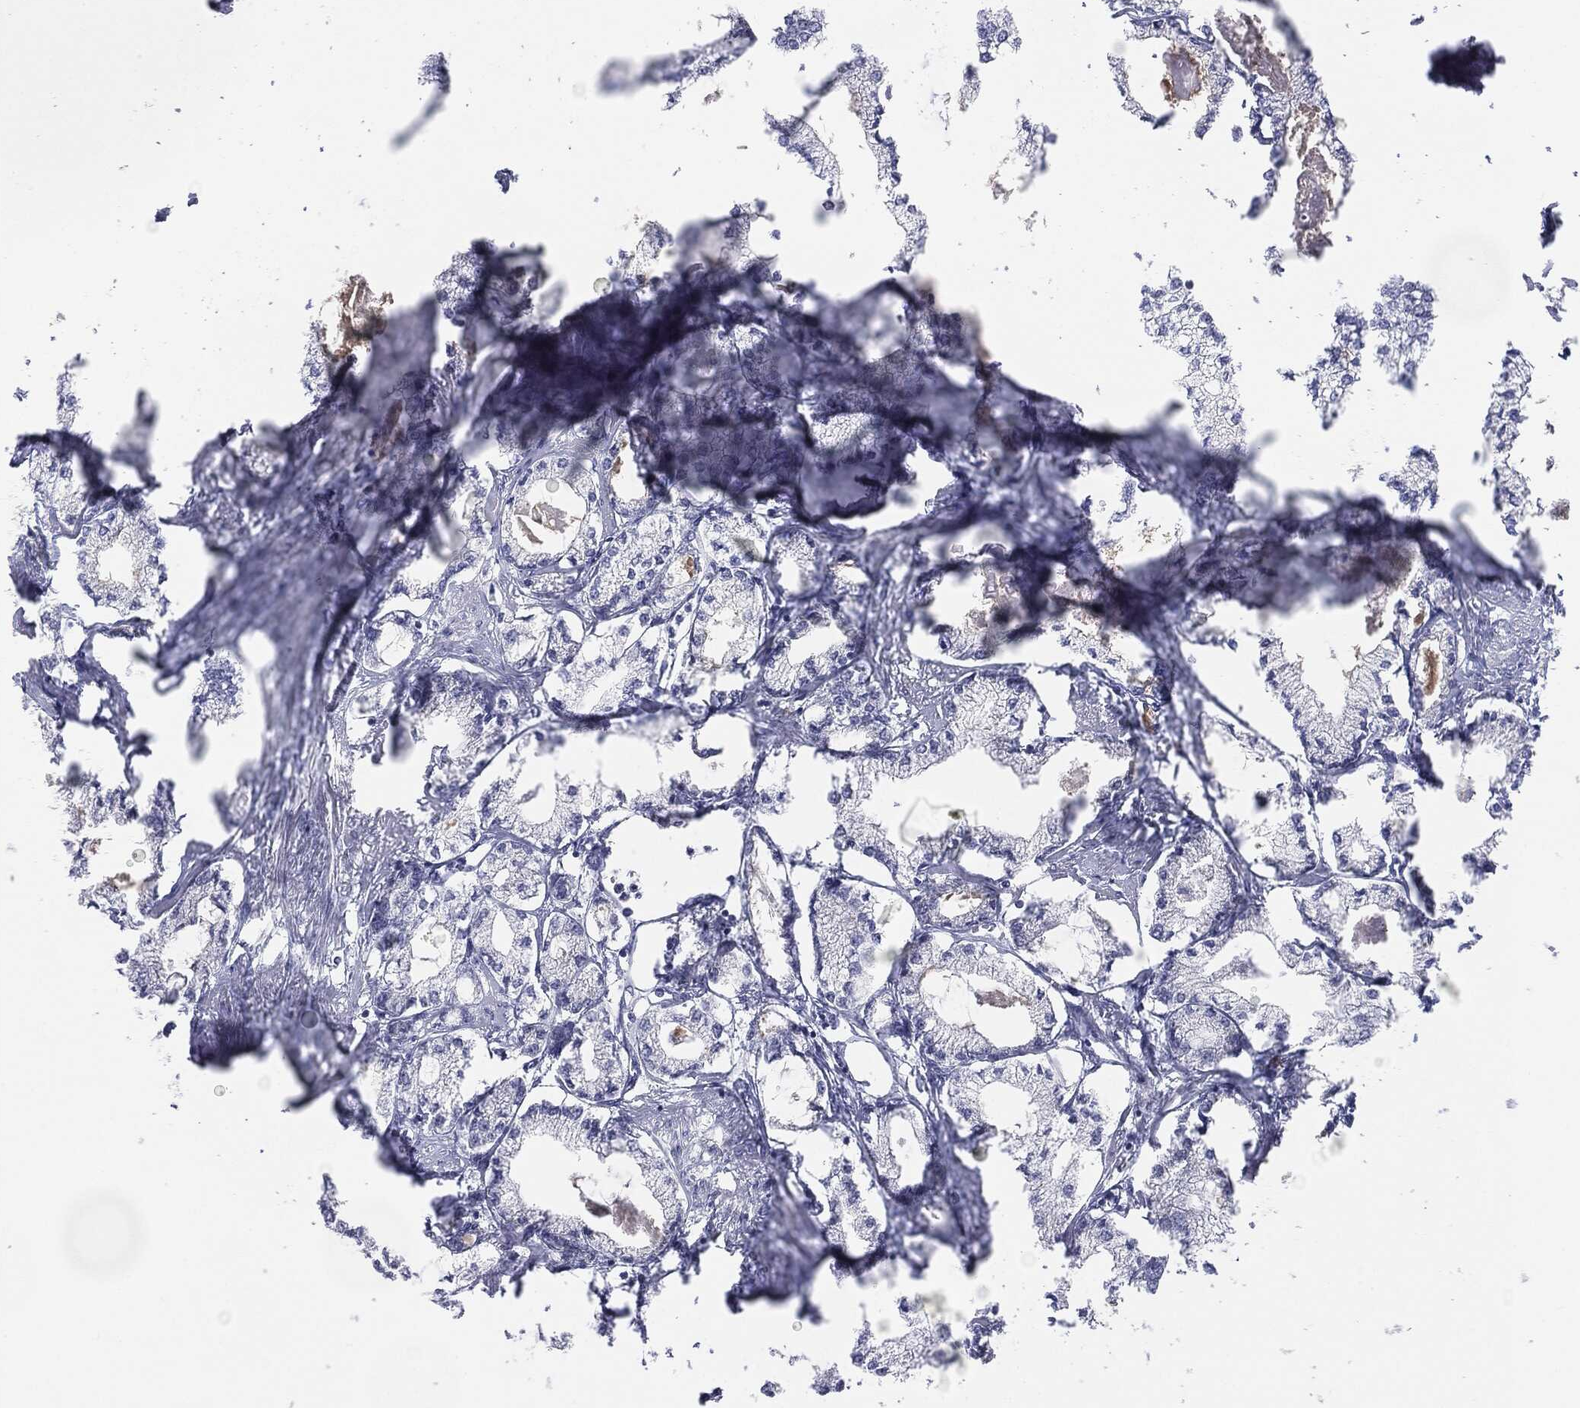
{"staining": {"intensity": "negative", "quantity": "none", "location": "none"}, "tissue": "prostate cancer", "cell_type": "Tumor cells", "image_type": "cancer", "snomed": [{"axis": "morphology", "description": "Adenocarcinoma, NOS"}, {"axis": "topography", "description": "Prostate"}], "caption": "This is a photomicrograph of IHC staining of prostate cancer, which shows no expression in tumor cells.", "gene": "SLC5A5", "patient": {"sex": "male", "age": 56}}